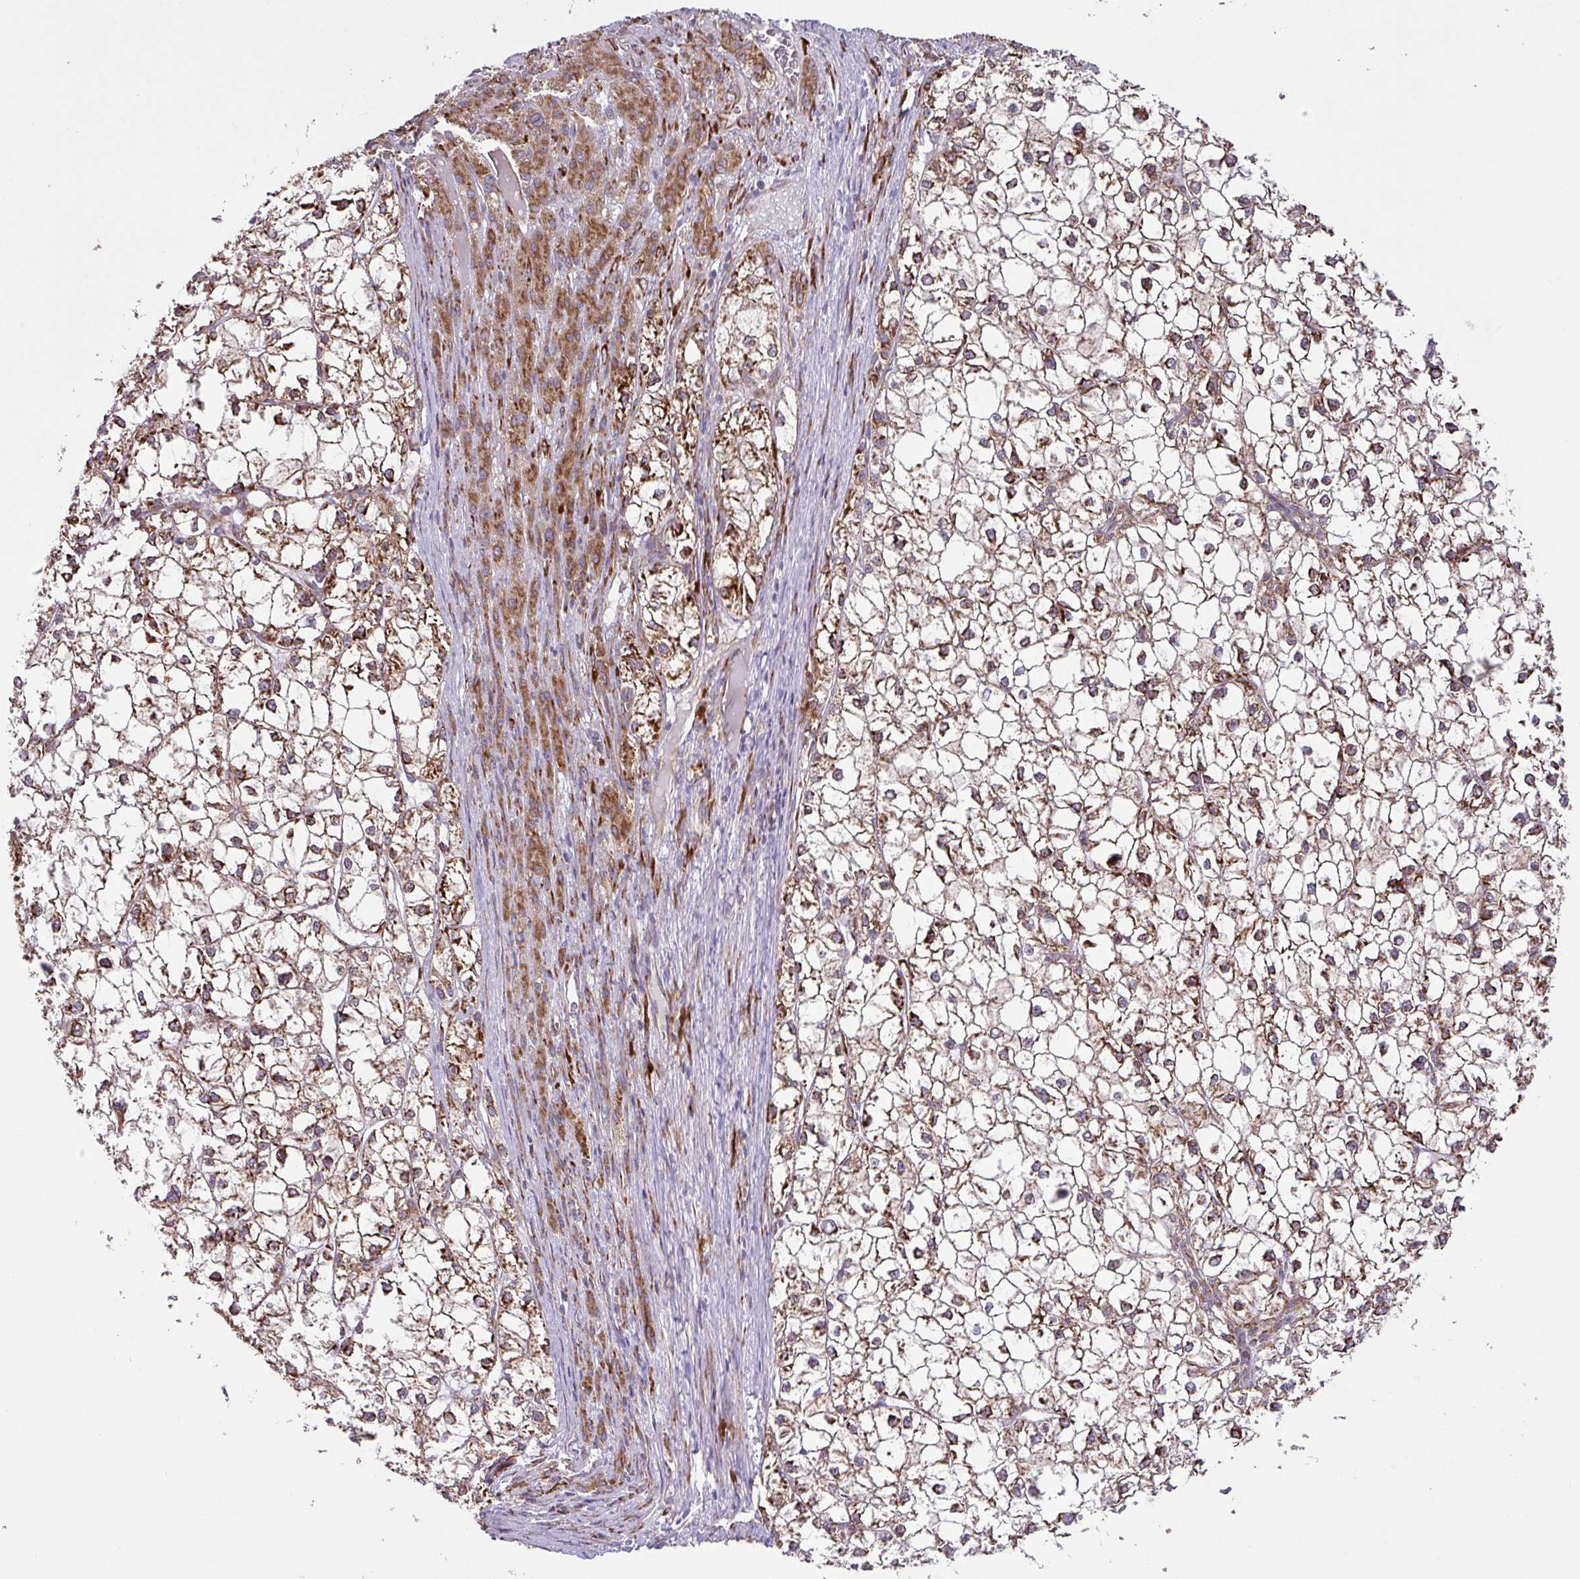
{"staining": {"intensity": "strong", "quantity": ">75%", "location": "cytoplasmic/membranous"}, "tissue": "liver cancer", "cell_type": "Tumor cells", "image_type": "cancer", "snomed": [{"axis": "morphology", "description": "Carcinoma, Hepatocellular, NOS"}, {"axis": "topography", "description": "Liver"}], "caption": "An image of liver cancer (hepatocellular carcinoma) stained for a protein reveals strong cytoplasmic/membranous brown staining in tumor cells. (brown staining indicates protein expression, while blue staining denotes nuclei).", "gene": "SLC39A7", "patient": {"sex": "female", "age": 43}}